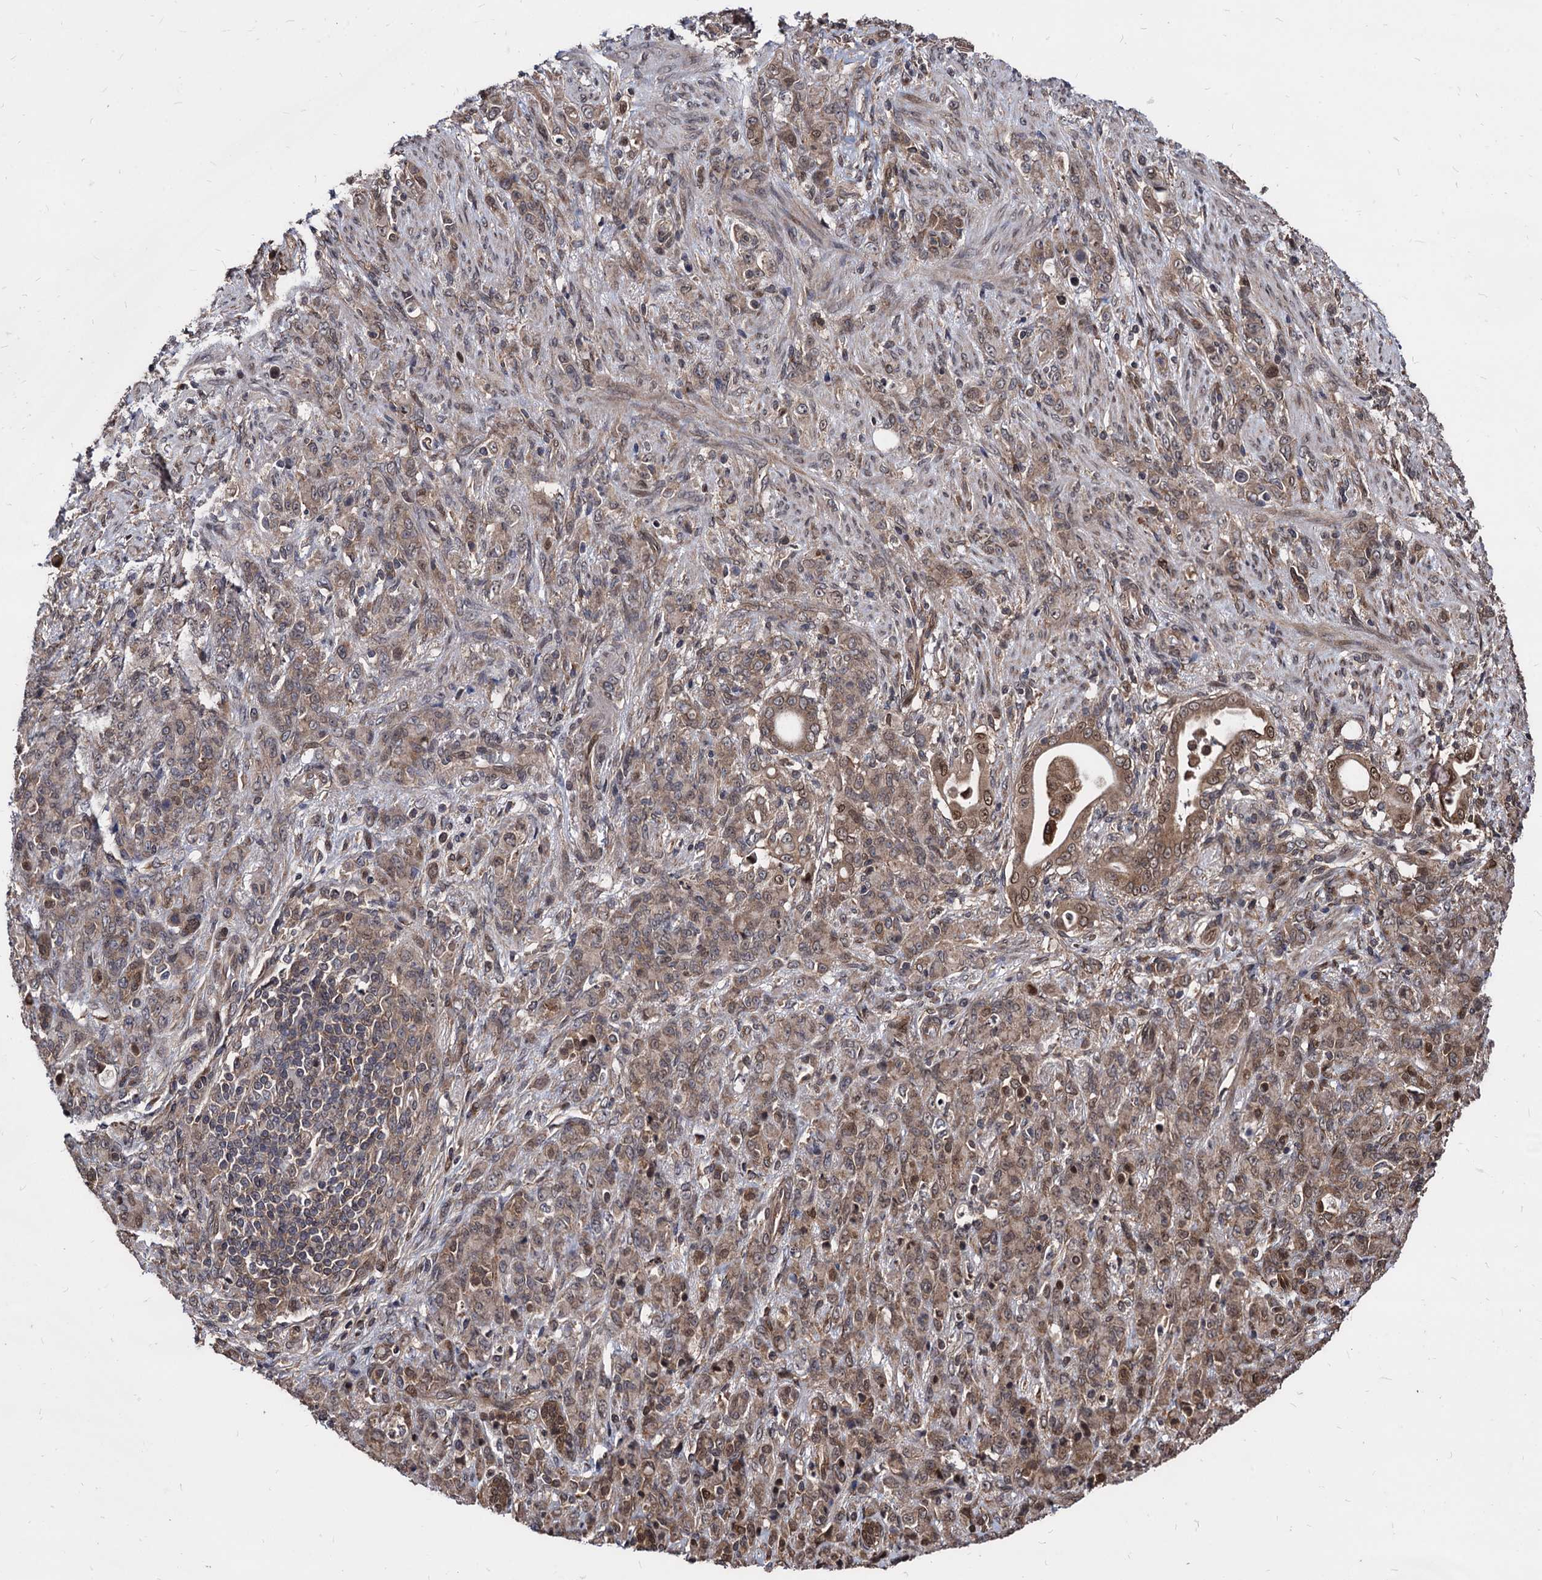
{"staining": {"intensity": "moderate", "quantity": ">75%", "location": "cytoplasmic/membranous,nuclear"}, "tissue": "stomach cancer", "cell_type": "Tumor cells", "image_type": "cancer", "snomed": [{"axis": "morphology", "description": "Adenocarcinoma, NOS"}, {"axis": "topography", "description": "Stomach"}], "caption": "The image reveals immunohistochemical staining of stomach cancer (adenocarcinoma). There is moderate cytoplasmic/membranous and nuclear positivity is seen in approximately >75% of tumor cells.", "gene": "ANKRD12", "patient": {"sex": "female", "age": 79}}